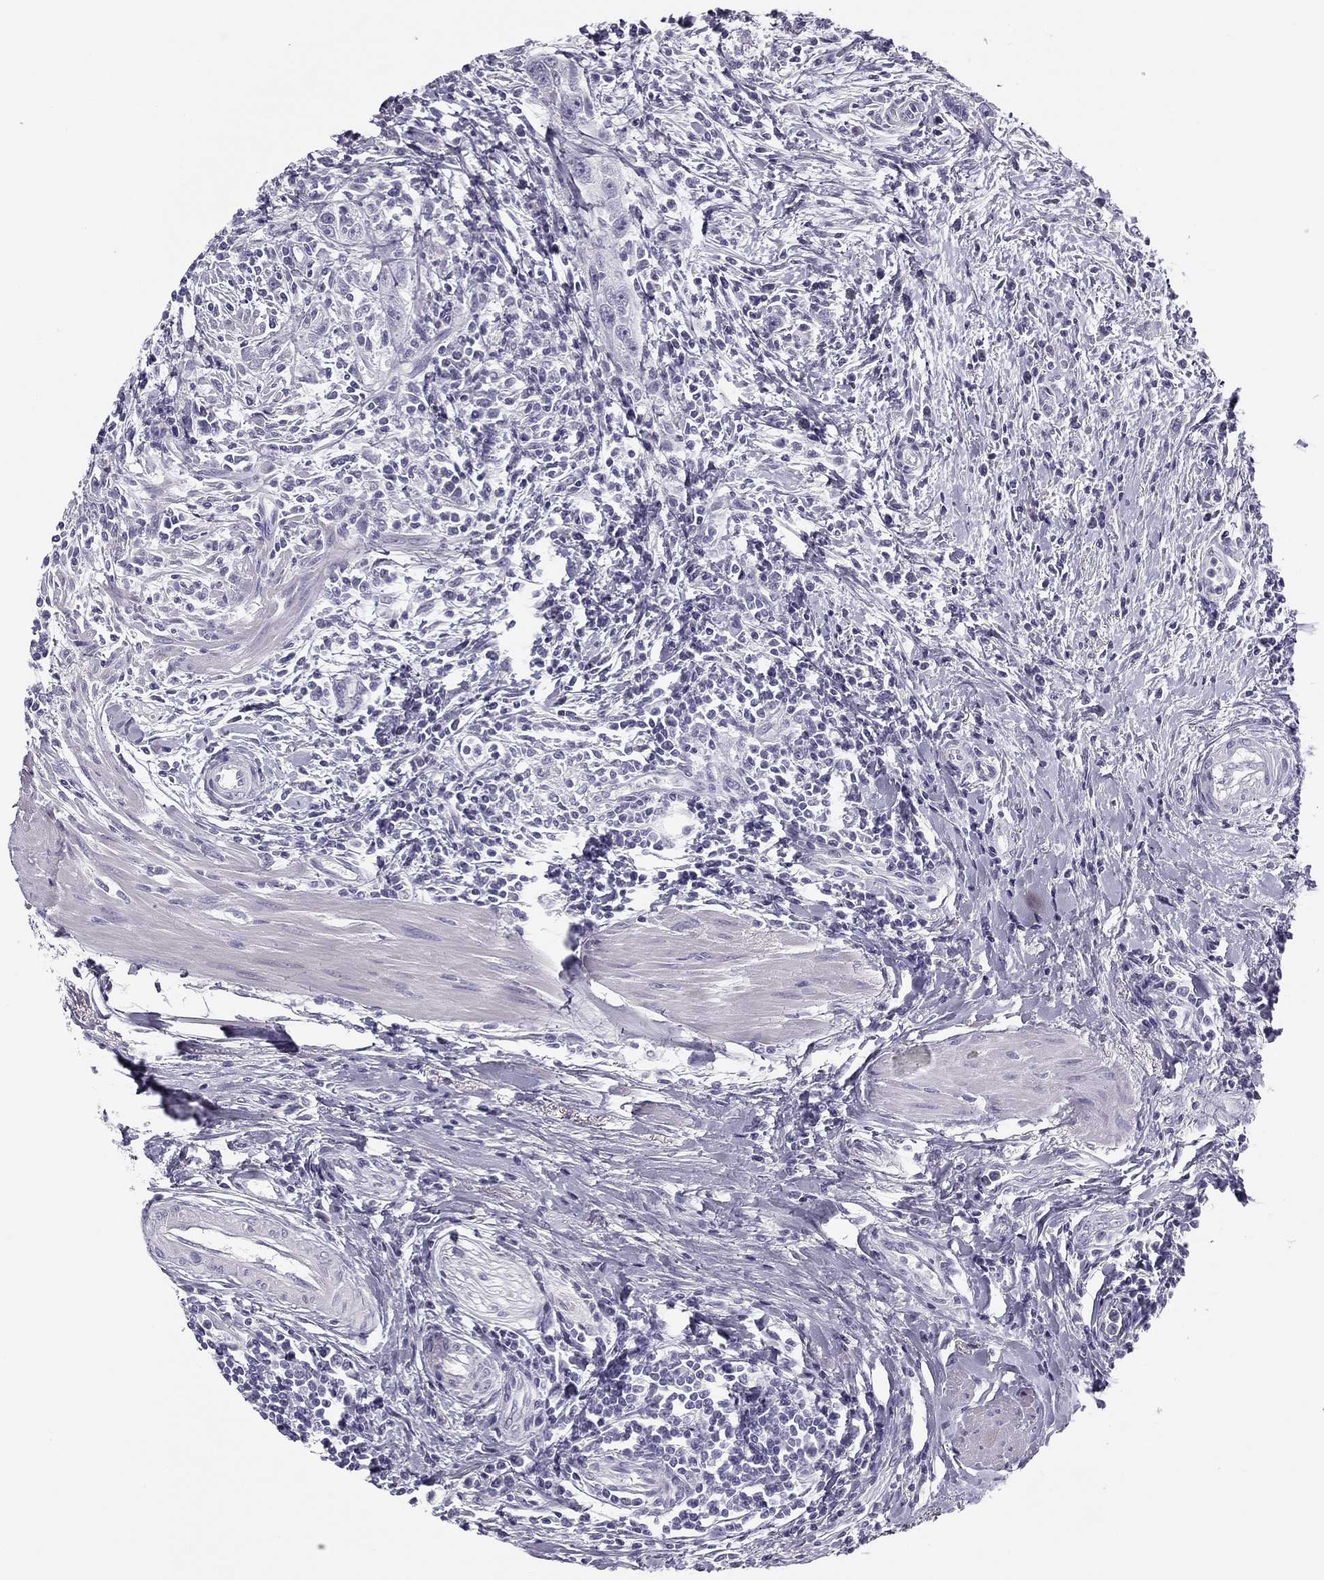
{"staining": {"intensity": "negative", "quantity": "none", "location": "none"}, "tissue": "urothelial cancer", "cell_type": "Tumor cells", "image_type": "cancer", "snomed": [{"axis": "morphology", "description": "Urothelial carcinoma, High grade"}, {"axis": "topography", "description": "Urinary bladder"}], "caption": "A high-resolution photomicrograph shows immunohistochemistry (IHC) staining of urothelial cancer, which reveals no significant positivity in tumor cells.", "gene": "MC5R", "patient": {"sex": "male", "age": 83}}